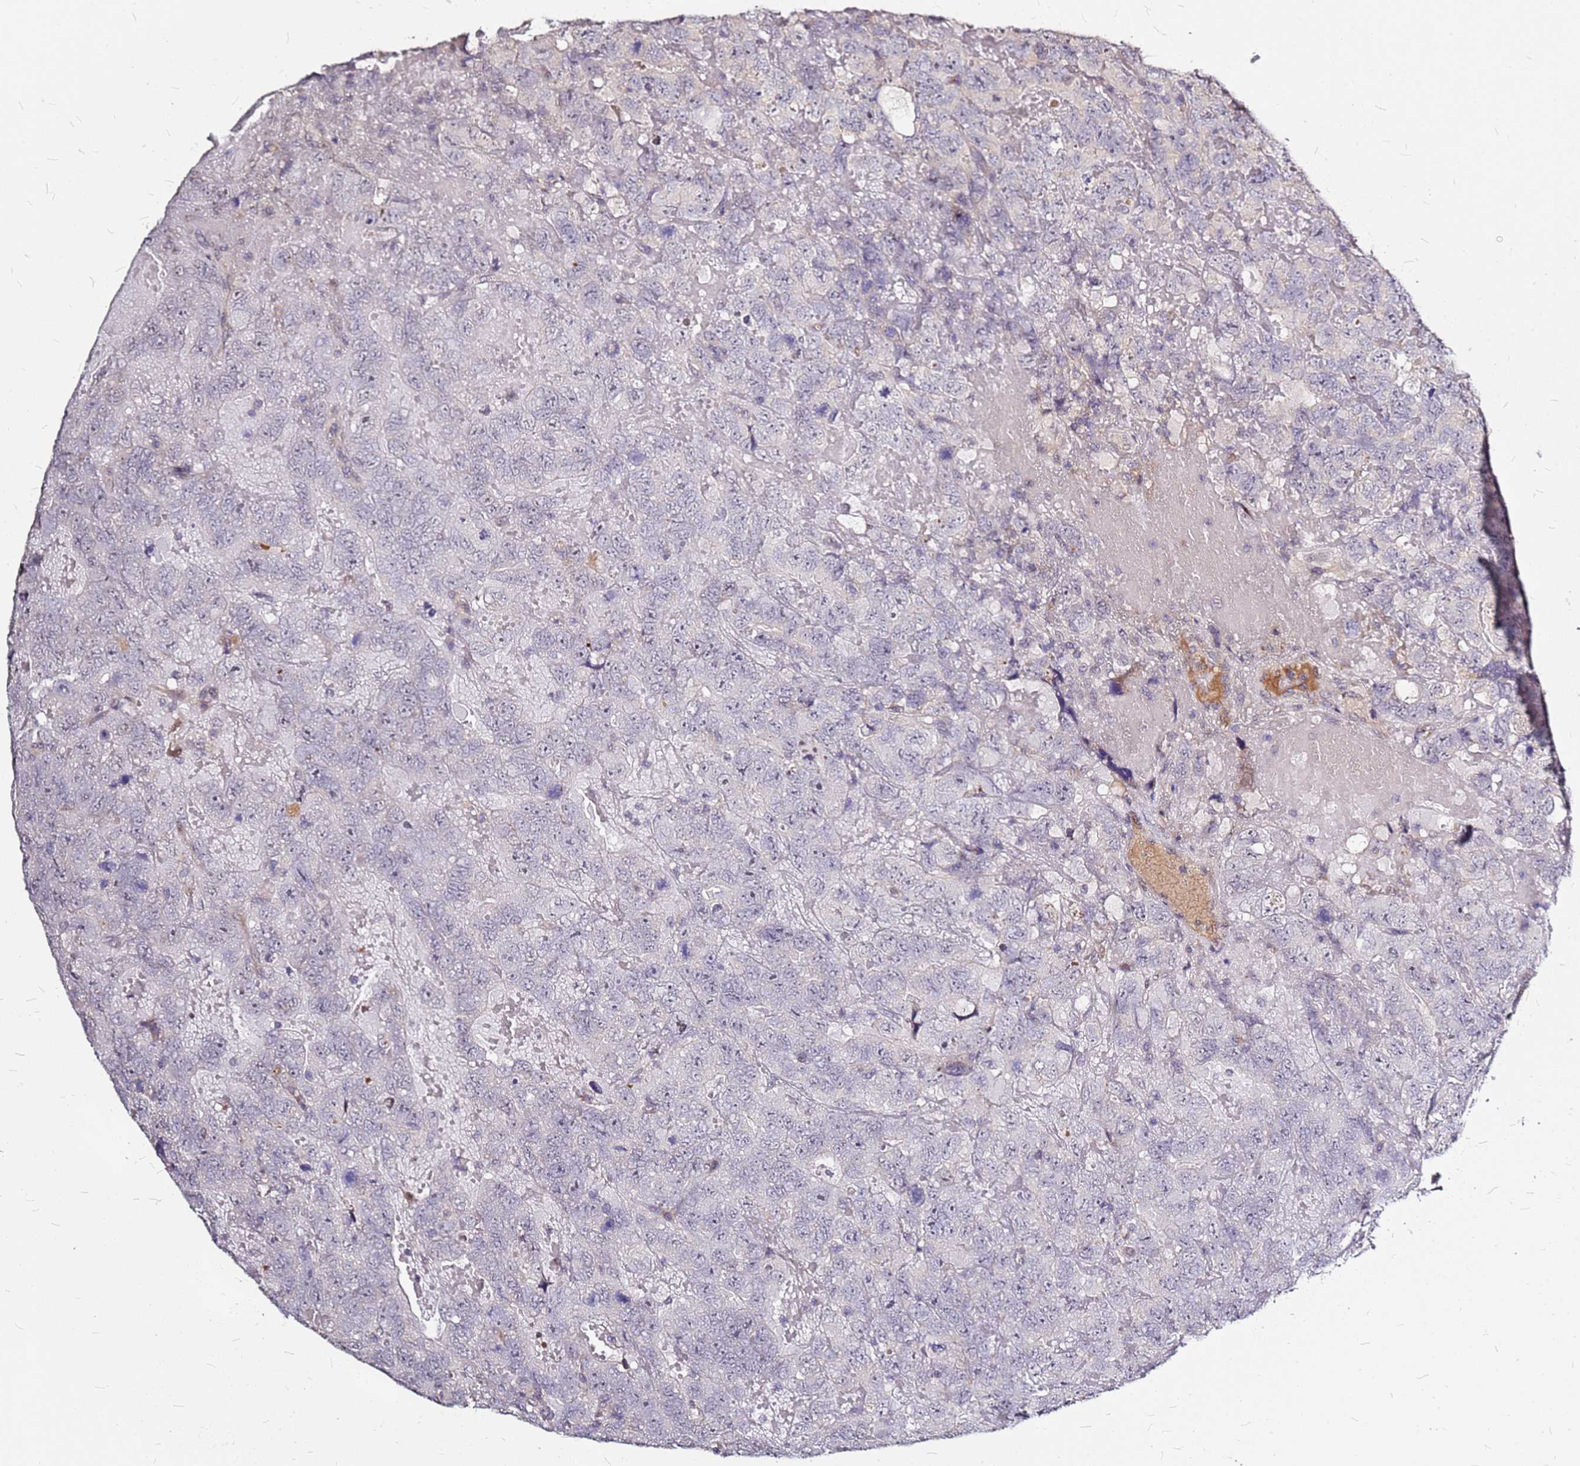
{"staining": {"intensity": "negative", "quantity": "none", "location": "none"}, "tissue": "testis cancer", "cell_type": "Tumor cells", "image_type": "cancer", "snomed": [{"axis": "morphology", "description": "Carcinoma, Embryonal, NOS"}, {"axis": "topography", "description": "Testis"}], "caption": "Tumor cells are negative for protein expression in human testis embryonal carcinoma.", "gene": "DCDC2C", "patient": {"sex": "male", "age": 45}}